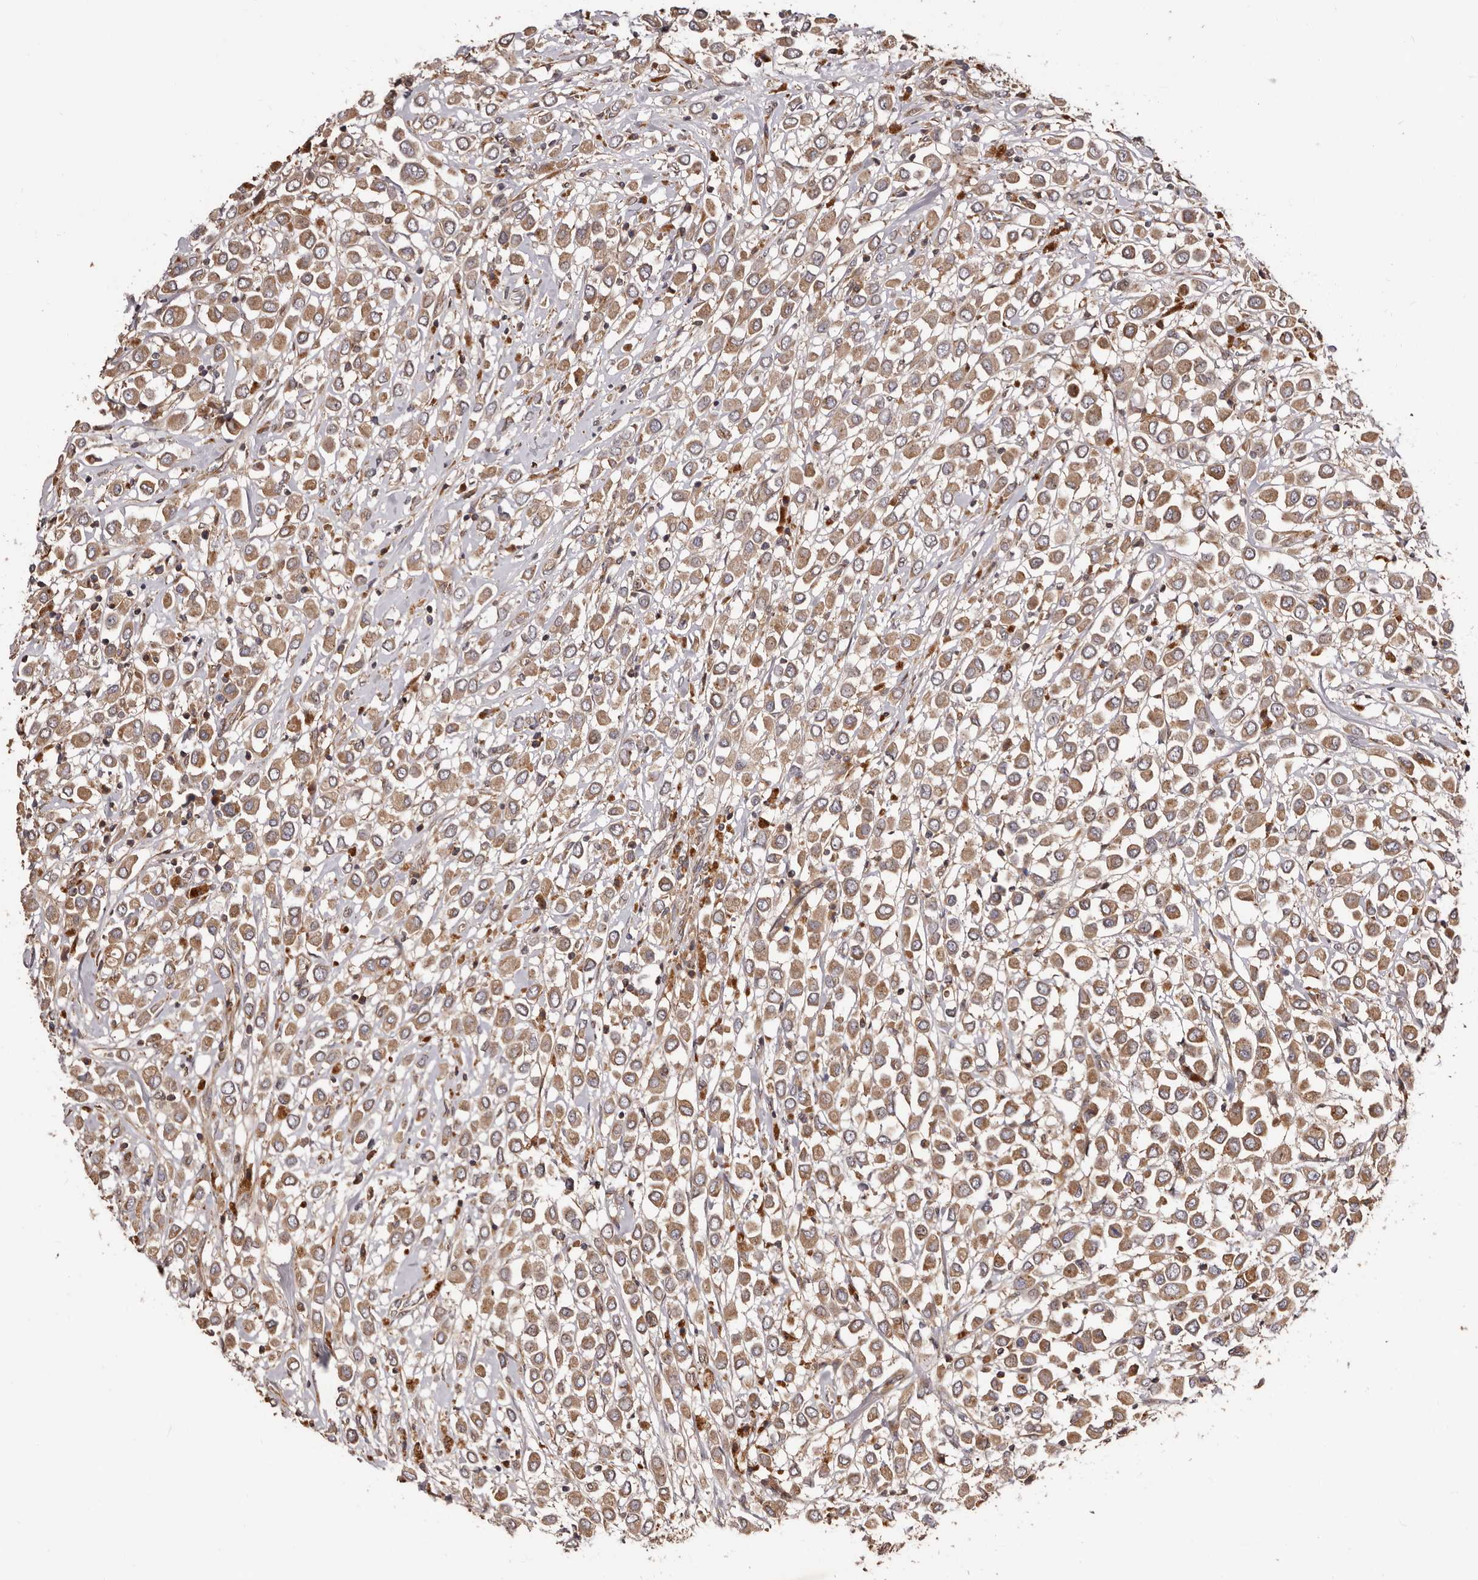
{"staining": {"intensity": "moderate", "quantity": ">75%", "location": "cytoplasmic/membranous"}, "tissue": "breast cancer", "cell_type": "Tumor cells", "image_type": "cancer", "snomed": [{"axis": "morphology", "description": "Duct carcinoma"}, {"axis": "topography", "description": "Breast"}], "caption": "Protein staining by immunohistochemistry (IHC) reveals moderate cytoplasmic/membranous positivity in about >75% of tumor cells in intraductal carcinoma (breast).", "gene": "GTPBP1", "patient": {"sex": "female", "age": 61}}